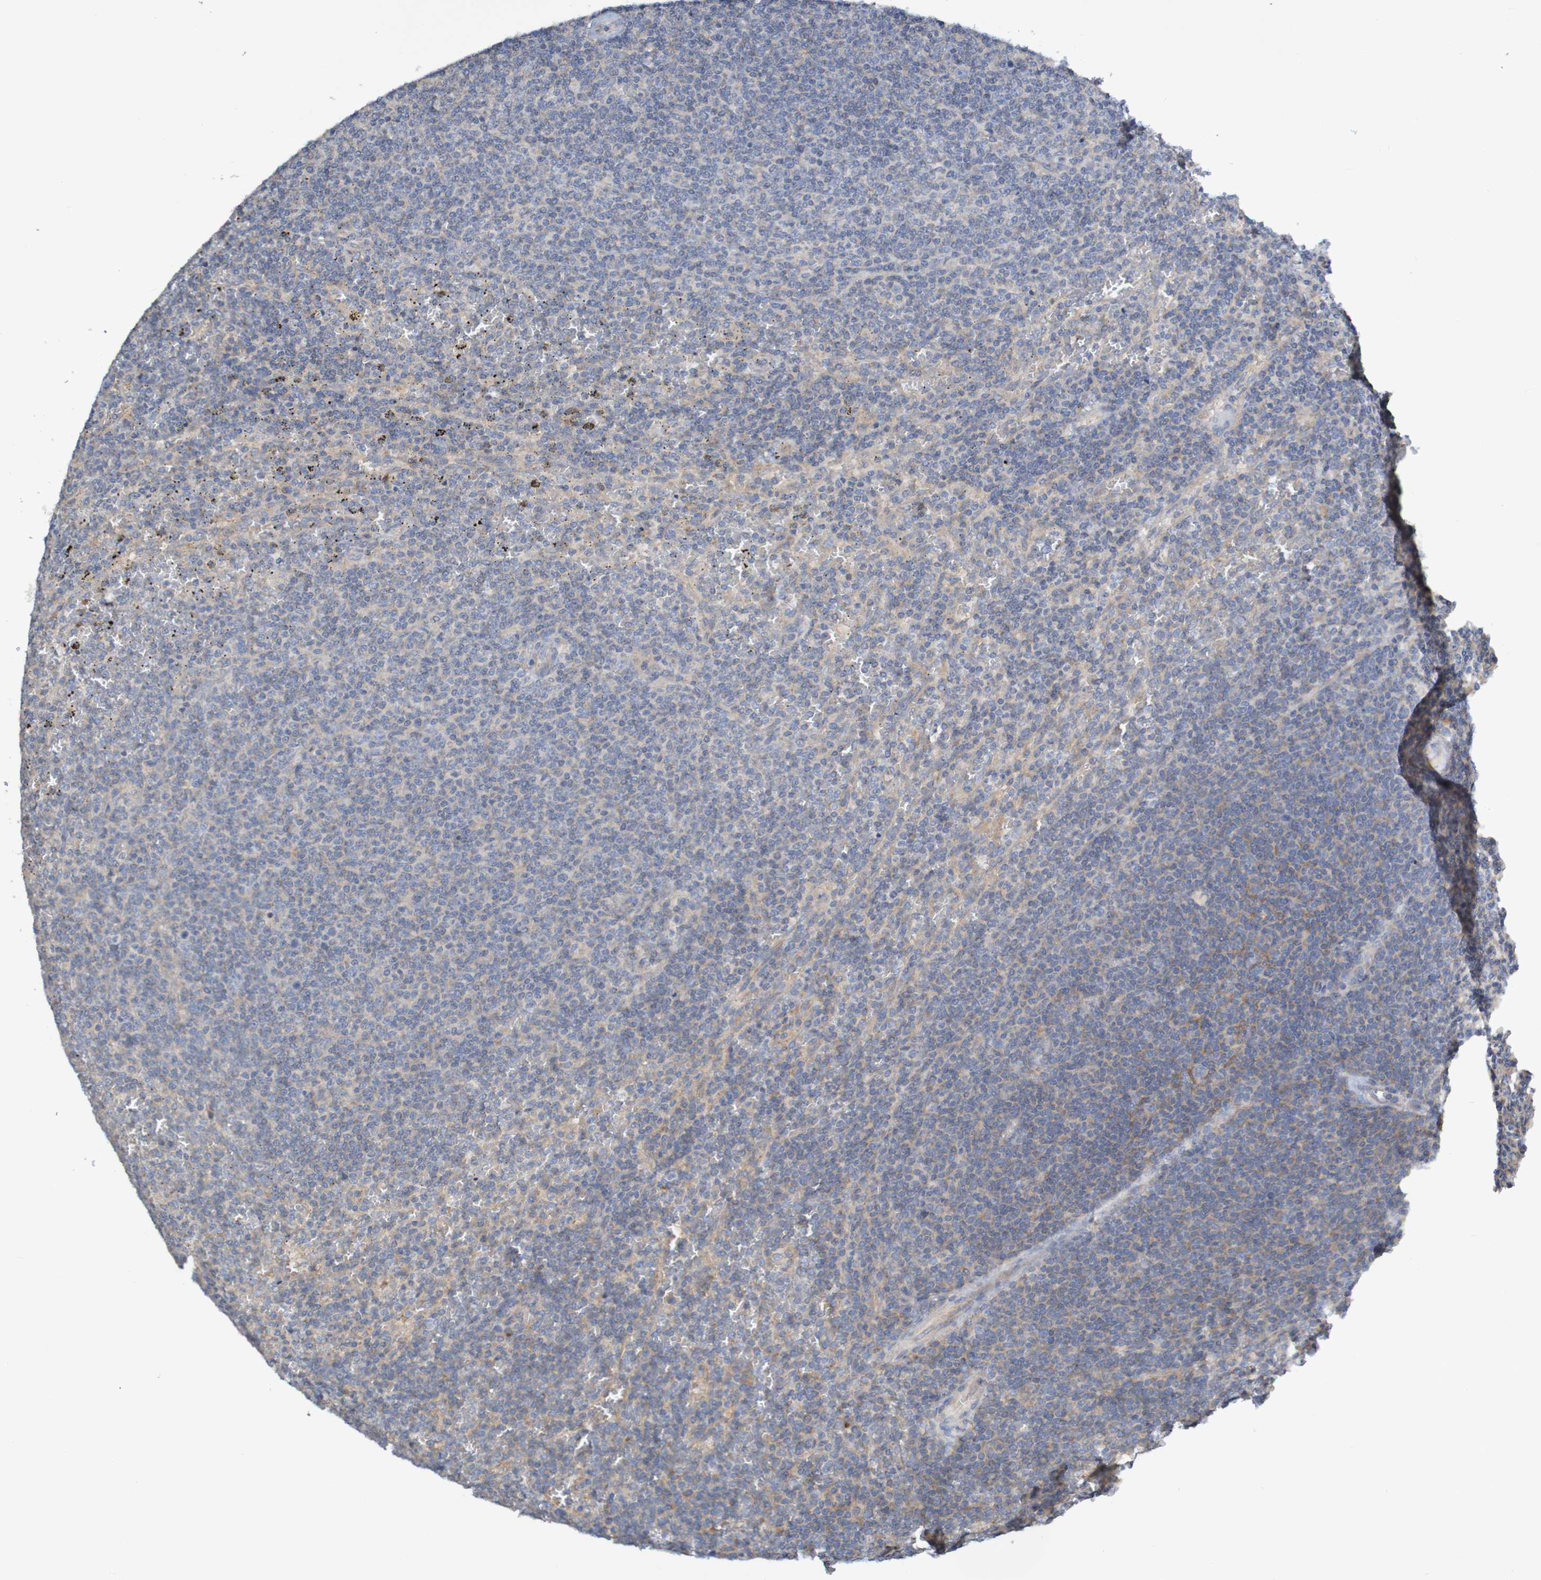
{"staining": {"intensity": "weak", "quantity": "25%-75%", "location": "cytoplasmic/membranous"}, "tissue": "lymphoma", "cell_type": "Tumor cells", "image_type": "cancer", "snomed": [{"axis": "morphology", "description": "Malignant lymphoma, non-Hodgkin's type, Low grade"}, {"axis": "topography", "description": "Spleen"}], "caption": "A high-resolution image shows immunohistochemistry (IHC) staining of low-grade malignant lymphoma, non-Hodgkin's type, which shows weak cytoplasmic/membranous expression in about 25%-75% of tumor cells.", "gene": "LMBRD2", "patient": {"sex": "female", "age": 50}}